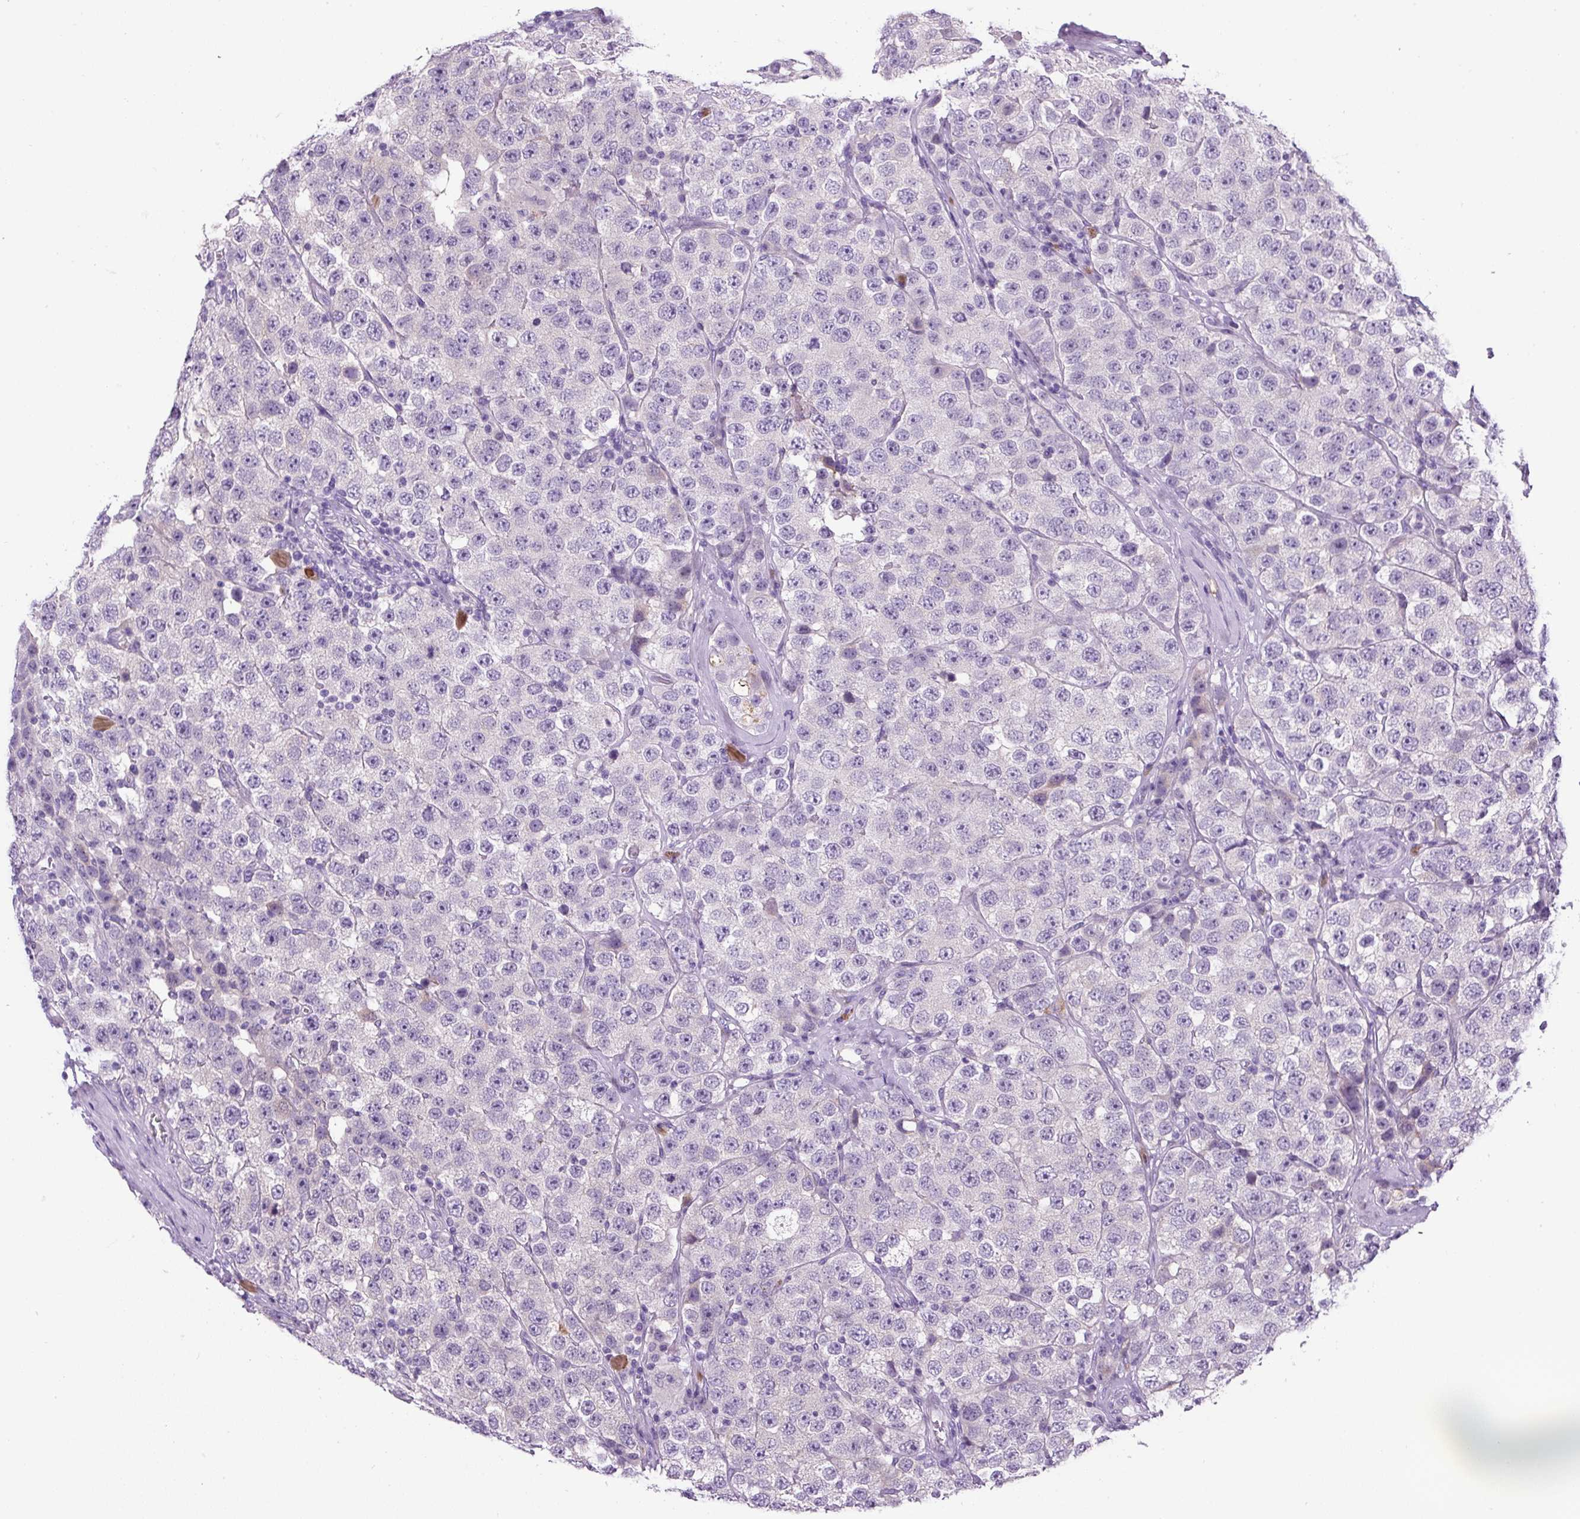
{"staining": {"intensity": "negative", "quantity": "none", "location": "none"}, "tissue": "testis cancer", "cell_type": "Tumor cells", "image_type": "cancer", "snomed": [{"axis": "morphology", "description": "Seminoma, NOS"}, {"axis": "topography", "description": "Testis"}], "caption": "Testis cancer (seminoma) stained for a protein using IHC displays no staining tumor cells.", "gene": "SP8", "patient": {"sex": "male", "age": 28}}